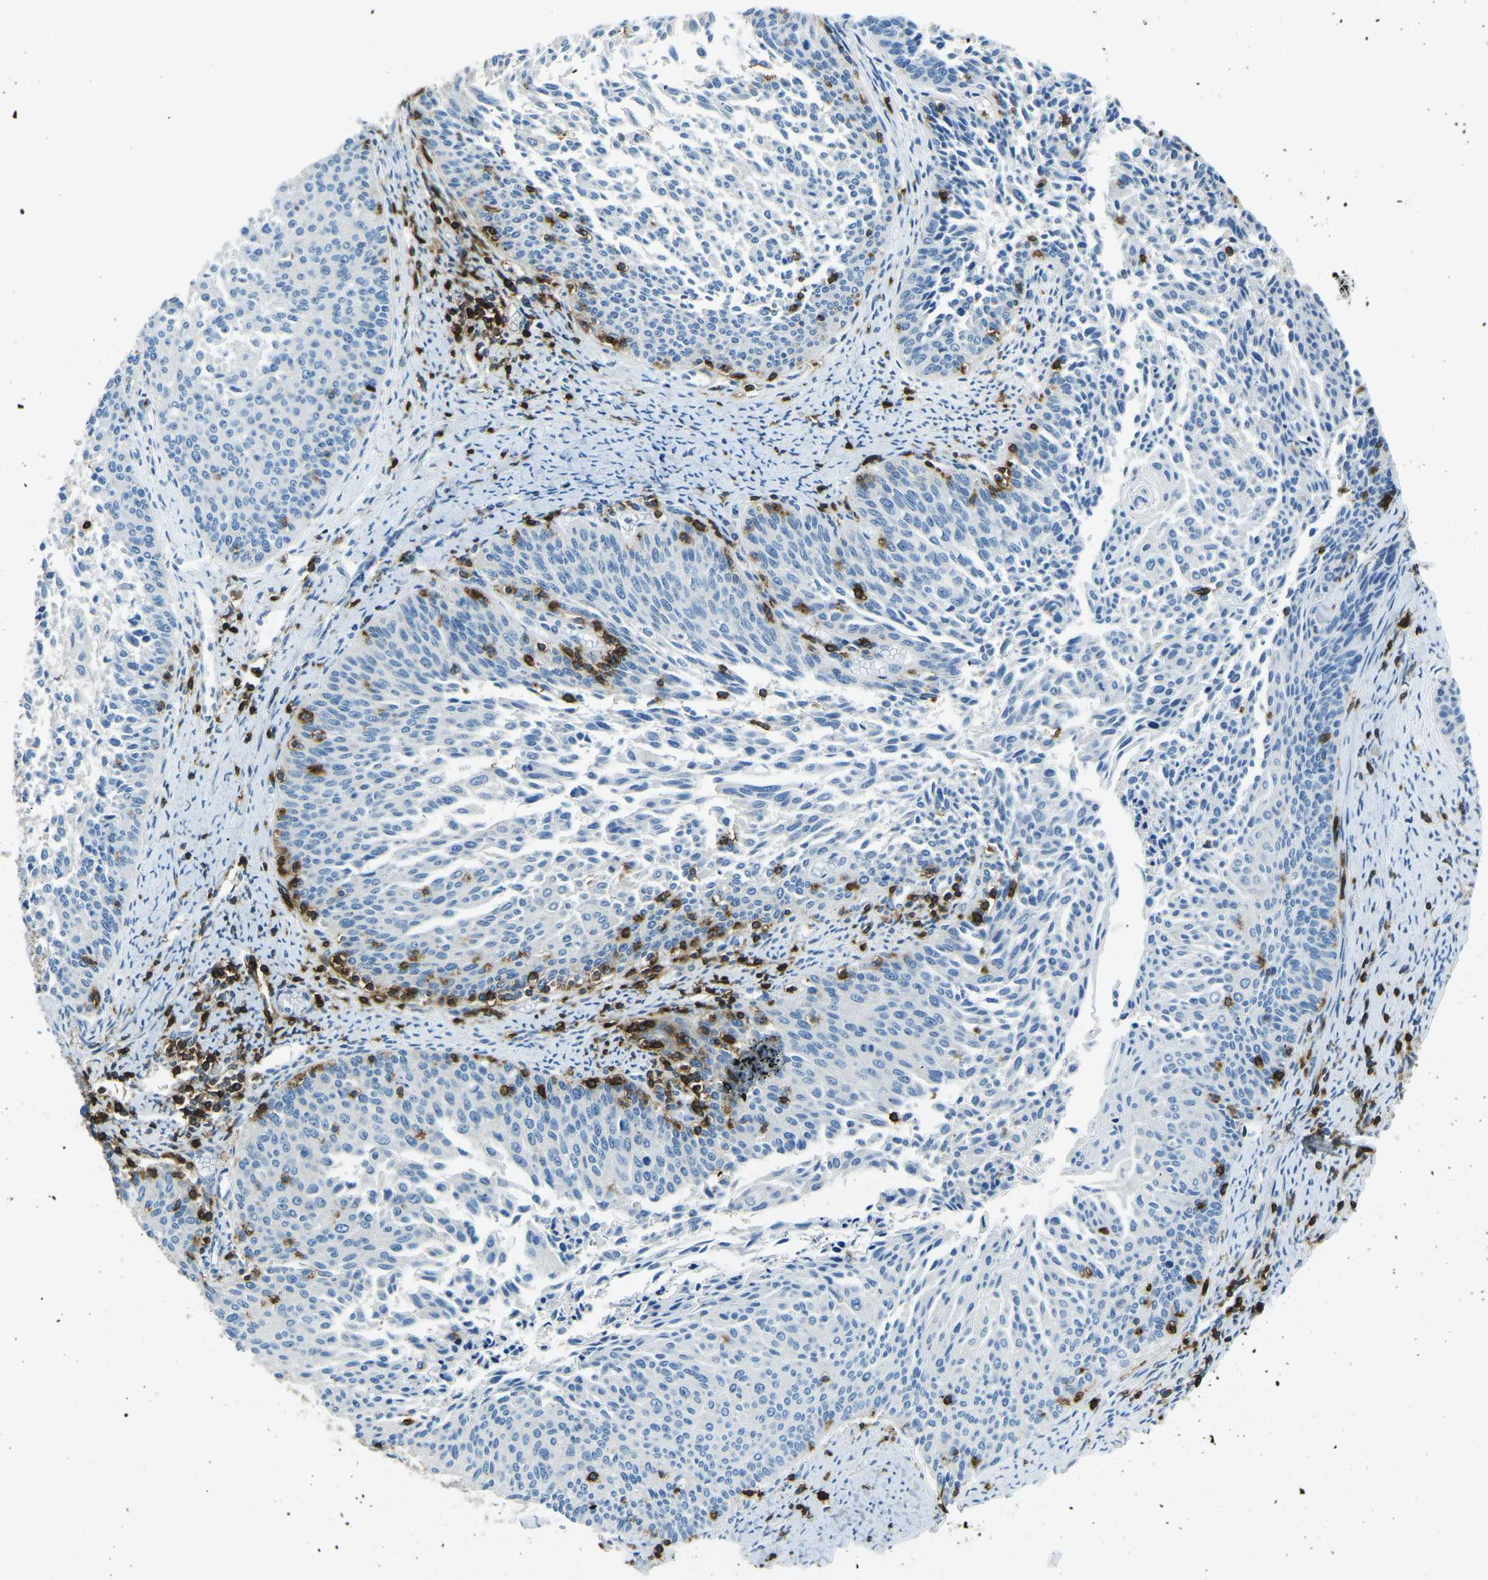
{"staining": {"intensity": "negative", "quantity": "none", "location": "none"}, "tissue": "cervical cancer", "cell_type": "Tumor cells", "image_type": "cancer", "snomed": [{"axis": "morphology", "description": "Squamous cell carcinoma, NOS"}, {"axis": "topography", "description": "Cervix"}], "caption": "Image shows no significant protein staining in tumor cells of cervical cancer.", "gene": "CD6", "patient": {"sex": "female", "age": 55}}